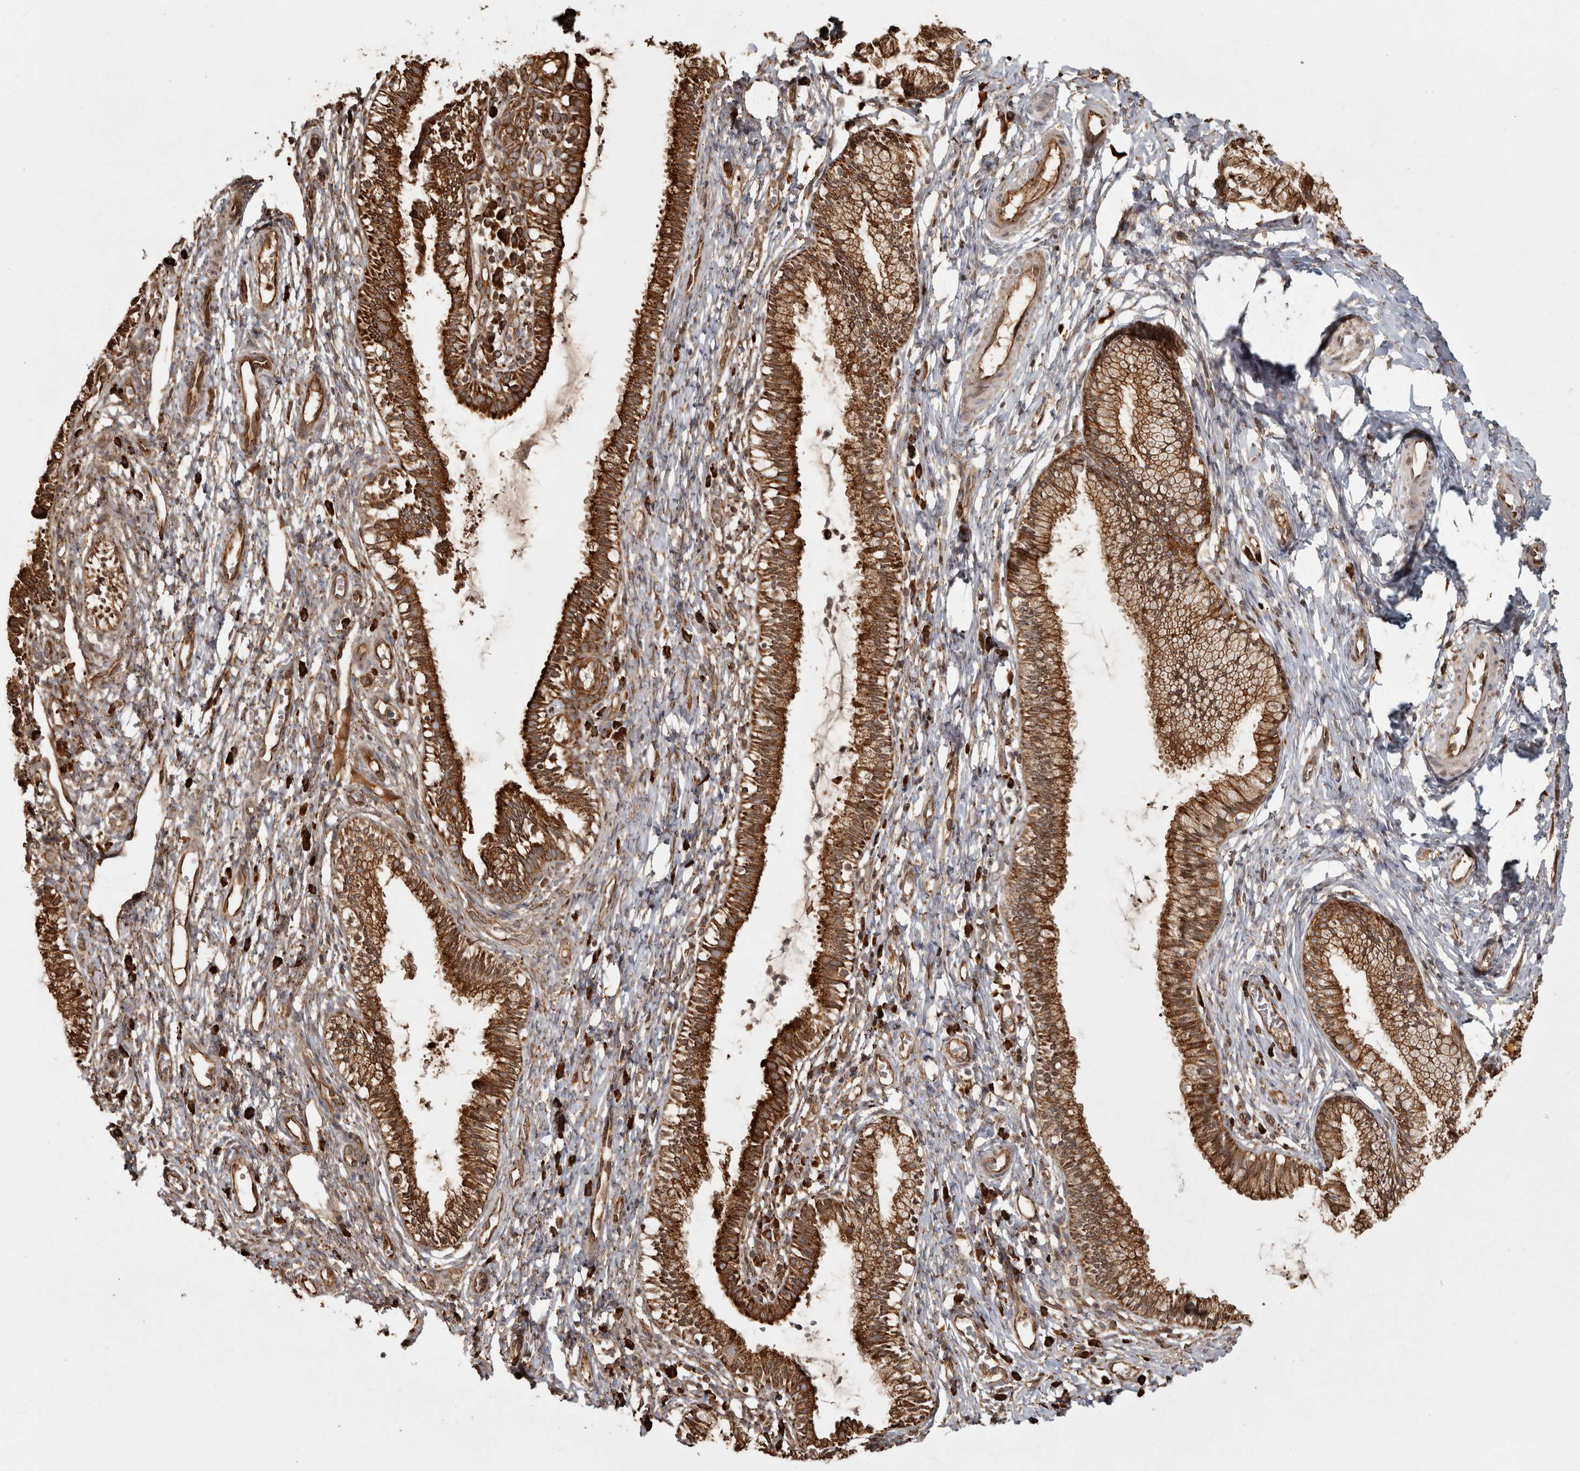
{"staining": {"intensity": "strong", "quantity": ">75%", "location": "cytoplasmic/membranous"}, "tissue": "cervix", "cell_type": "Glandular cells", "image_type": "normal", "snomed": [{"axis": "morphology", "description": "Normal tissue, NOS"}, {"axis": "topography", "description": "Cervix"}], "caption": "Immunohistochemistry (DAB) staining of normal cervix reveals strong cytoplasmic/membranous protein expression in approximately >75% of glandular cells.", "gene": "CAMSAP2", "patient": {"sex": "female", "age": 27}}